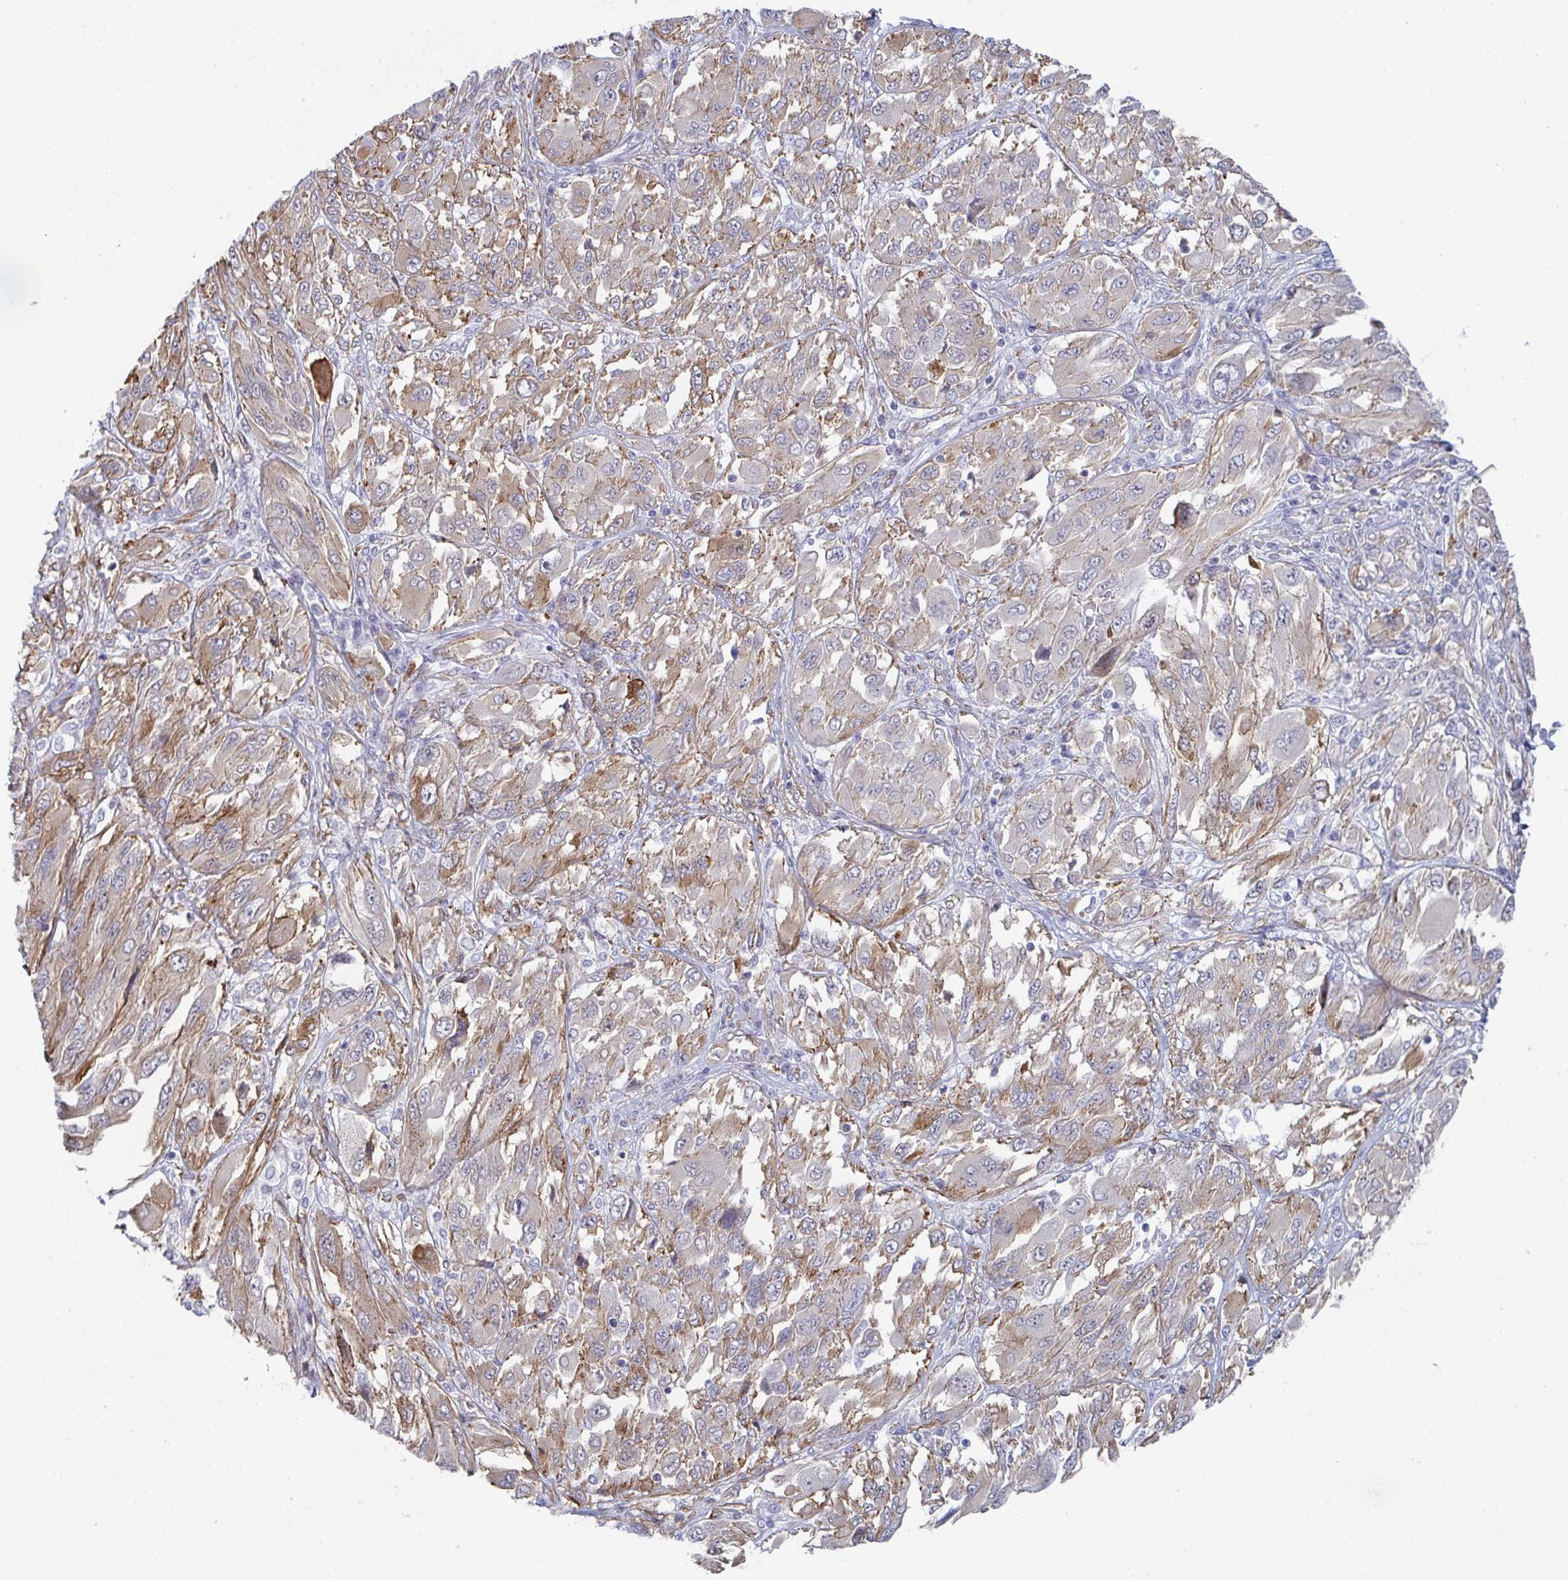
{"staining": {"intensity": "weak", "quantity": "25%-75%", "location": "cytoplasmic/membranous"}, "tissue": "melanoma", "cell_type": "Tumor cells", "image_type": "cancer", "snomed": [{"axis": "morphology", "description": "Malignant melanoma, NOS"}, {"axis": "topography", "description": "Skin"}], "caption": "Melanoma was stained to show a protein in brown. There is low levels of weak cytoplasmic/membranous expression in about 25%-75% of tumor cells. The staining was performed using DAB, with brown indicating positive protein expression. Nuclei are stained blue with hematoxylin.", "gene": "NEURL4", "patient": {"sex": "female", "age": 91}}